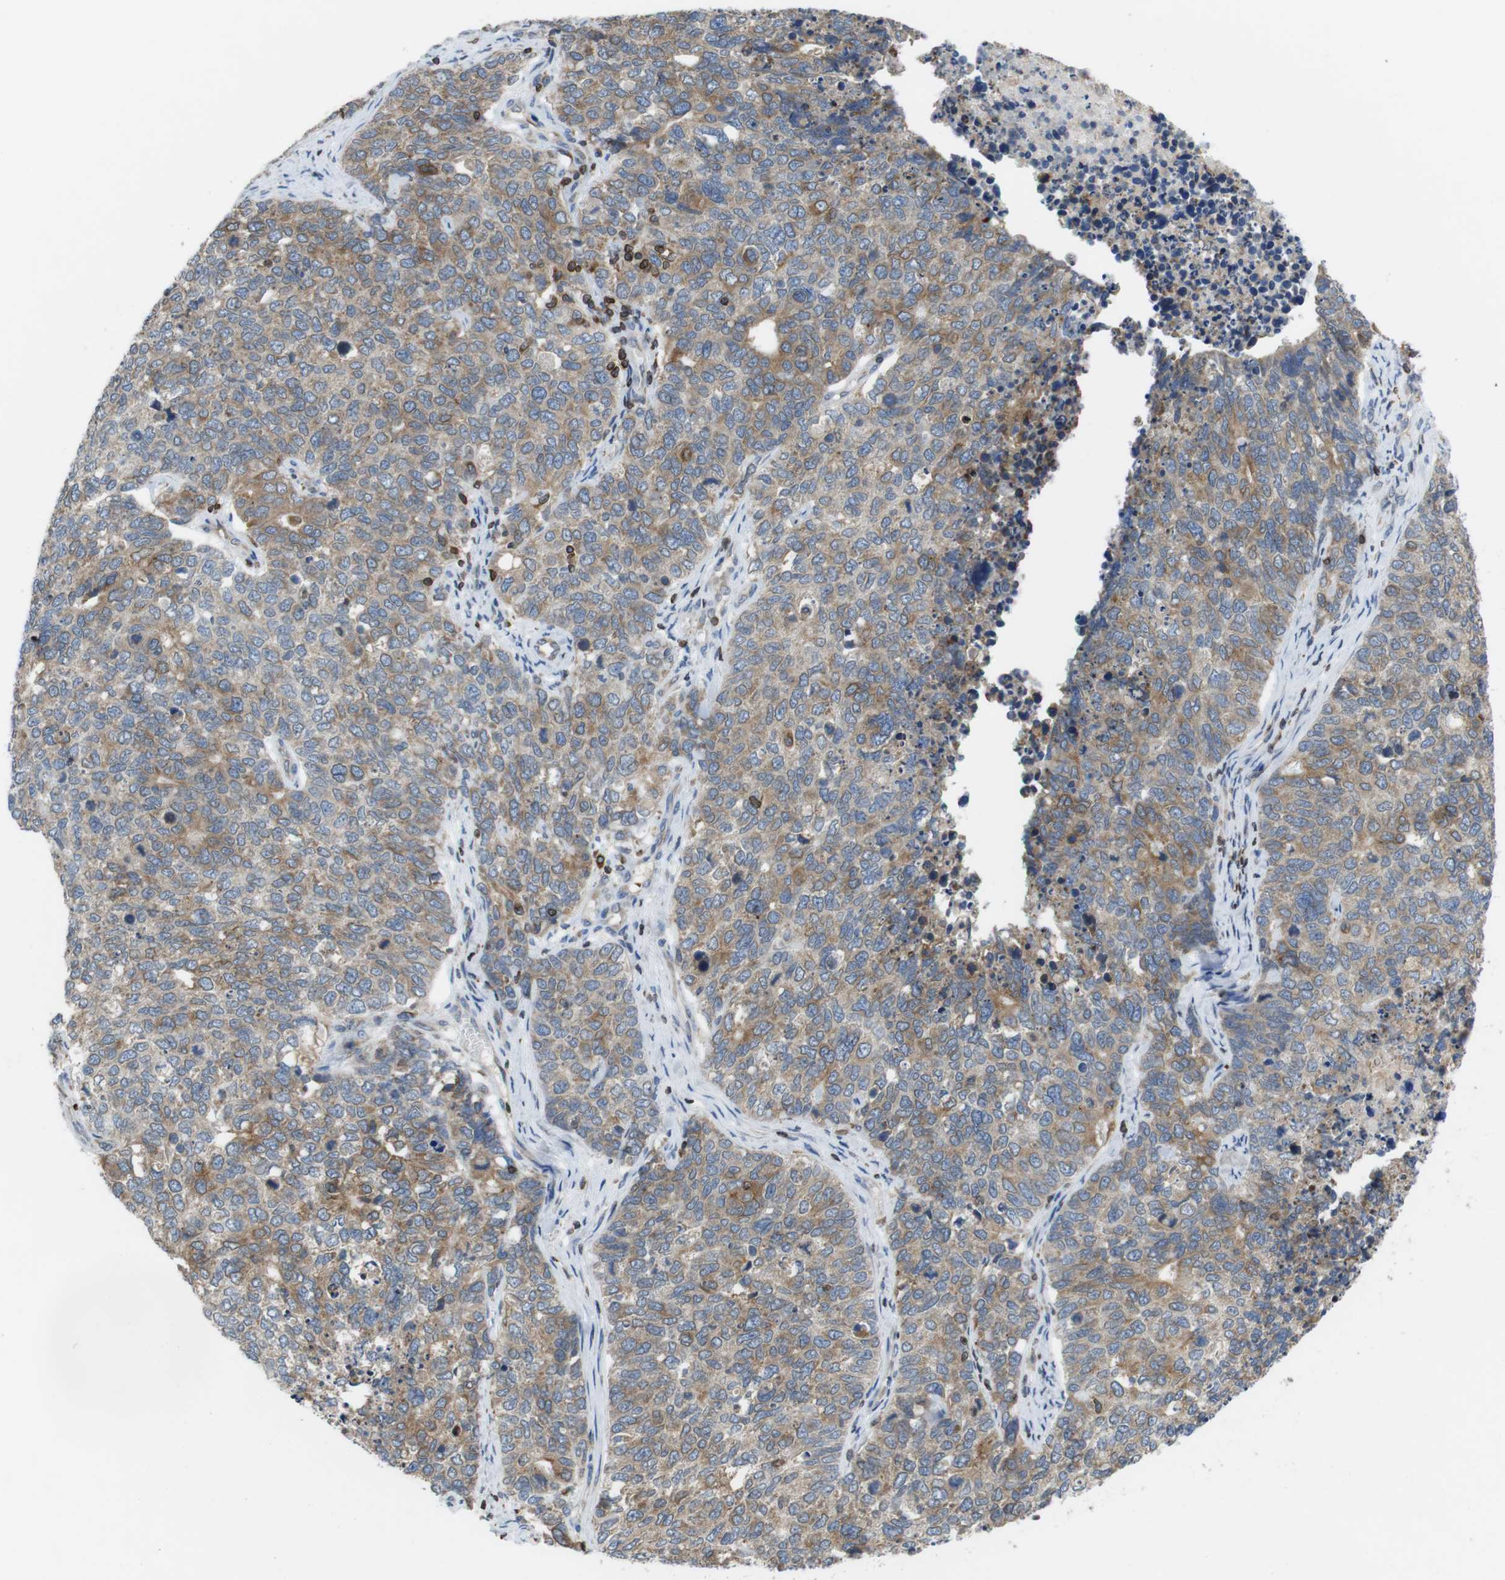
{"staining": {"intensity": "moderate", "quantity": ">75%", "location": "cytoplasmic/membranous"}, "tissue": "cervical cancer", "cell_type": "Tumor cells", "image_type": "cancer", "snomed": [{"axis": "morphology", "description": "Squamous cell carcinoma, NOS"}, {"axis": "topography", "description": "Cervix"}], "caption": "Cervical cancer (squamous cell carcinoma) was stained to show a protein in brown. There is medium levels of moderate cytoplasmic/membranous positivity in approximately >75% of tumor cells.", "gene": "ARL6IP5", "patient": {"sex": "female", "age": 63}}